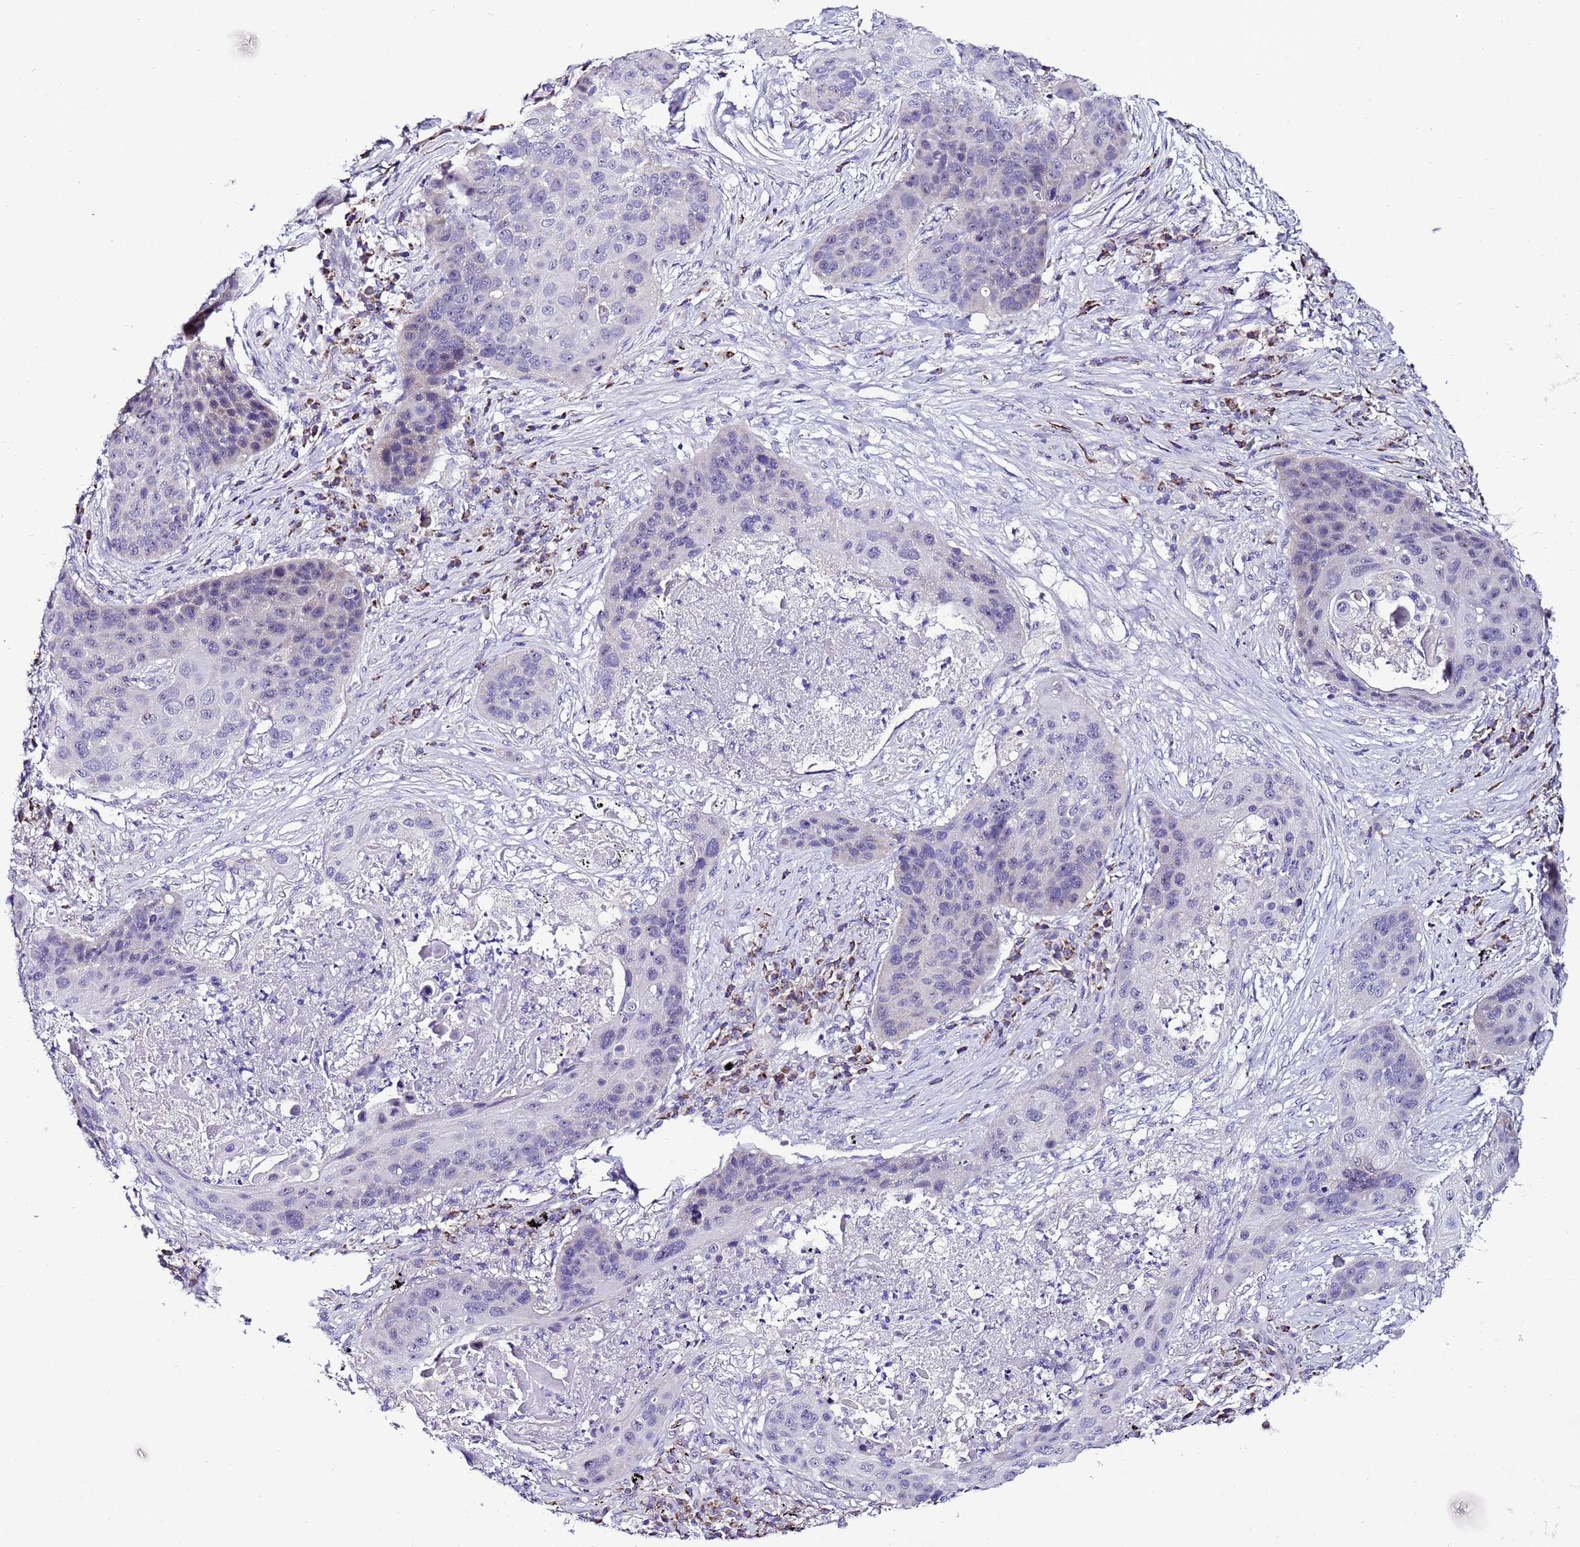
{"staining": {"intensity": "negative", "quantity": "none", "location": "none"}, "tissue": "lung cancer", "cell_type": "Tumor cells", "image_type": "cancer", "snomed": [{"axis": "morphology", "description": "Squamous cell carcinoma, NOS"}, {"axis": "topography", "description": "Lung"}], "caption": "The micrograph shows no staining of tumor cells in lung cancer.", "gene": "DPH6", "patient": {"sex": "female", "age": 63}}